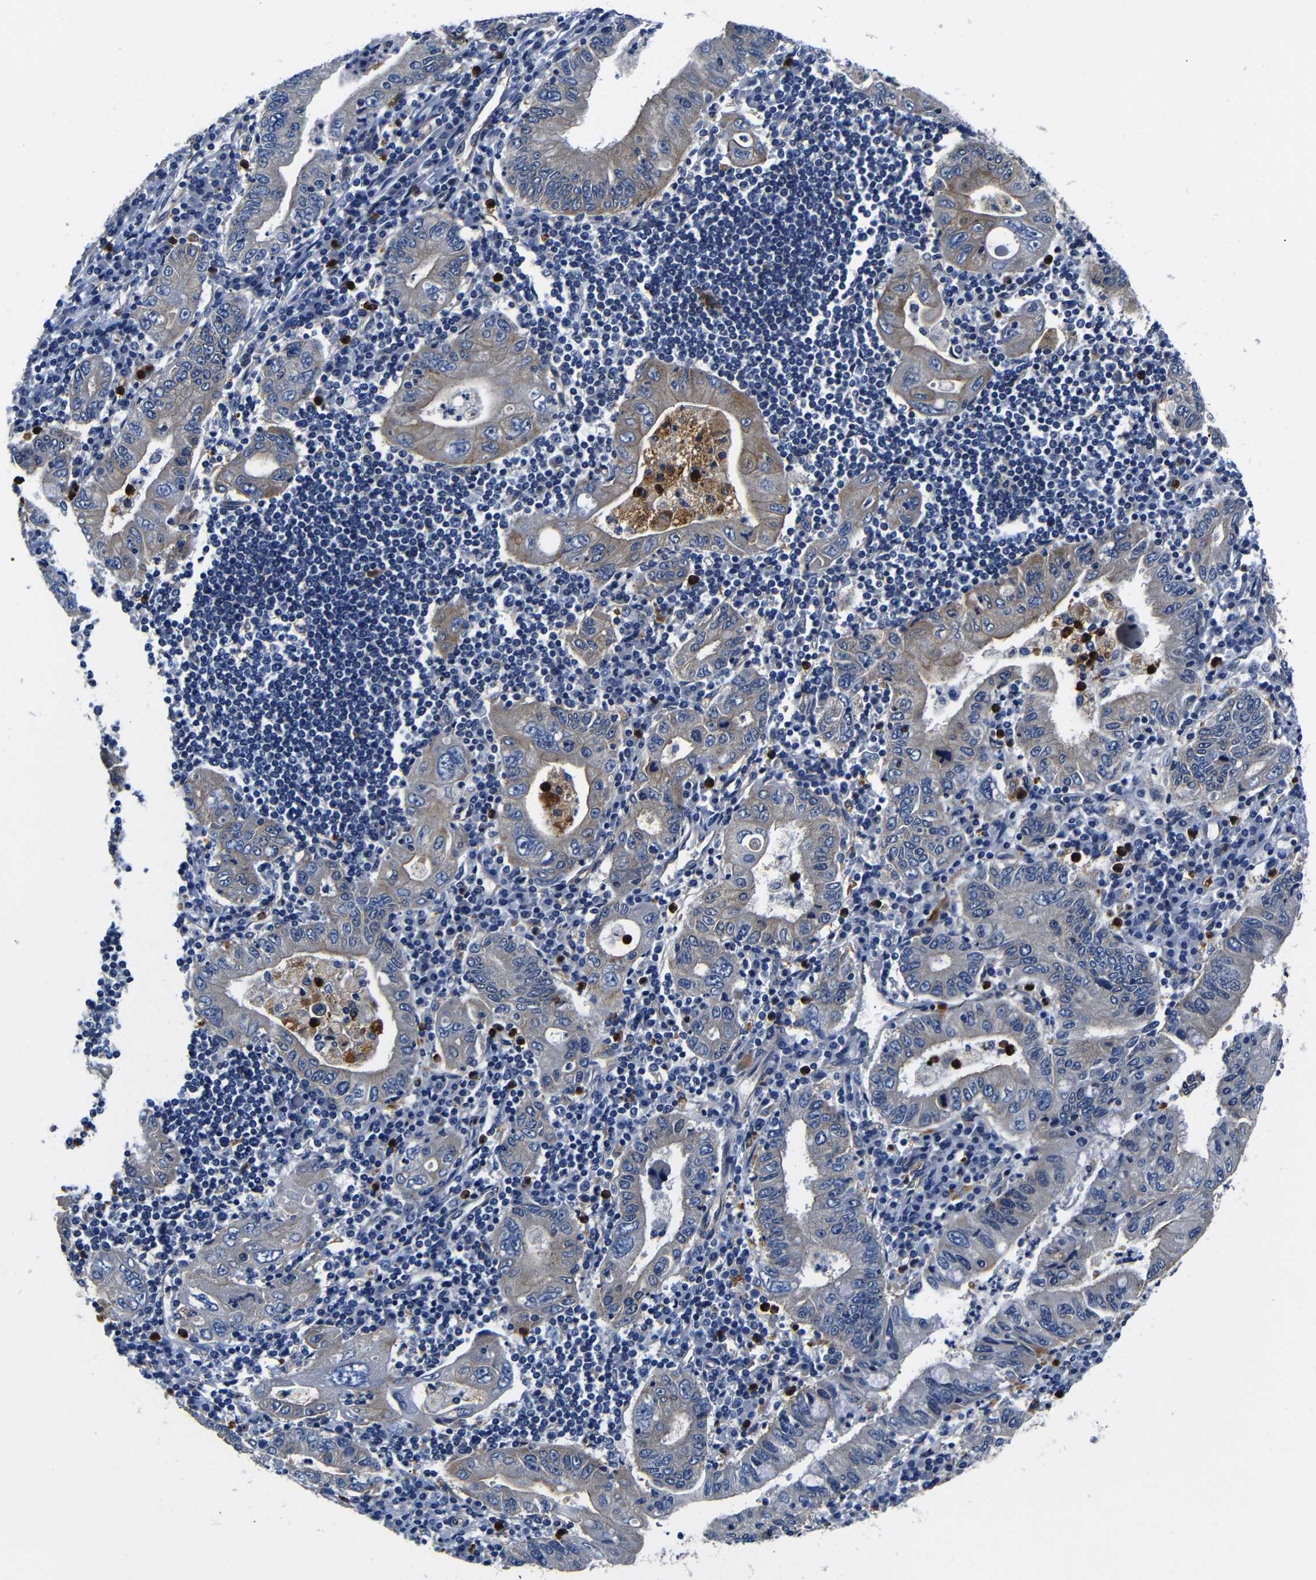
{"staining": {"intensity": "moderate", "quantity": "<25%", "location": "cytoplasmic/membranous"}, "tissue": "stomach cancer", "cell_type": "Tumor cells", "image_type": "cancer", "snomed": [{"axis": "morphology", "description": "Normal tissue, NOS"}, {"axis": "morphology", "description": "Adenocarcinoma, NOS"}, {"axis": "topography", "description": "Esophagus"}, {"axis": "topography", "description": "Stomach, upper"}, {"axis": "topography", "description": "Peripheral nerve tissue"}], "caption": "Adenocarcinoma (stomach) stained for a protein (brown) demonstrates moderate cytoplasmic/membranous positive expression in about <25% of tumor cells.", "gene": "GIMAP2", "patient": {"sex": "male", "age": 62}}